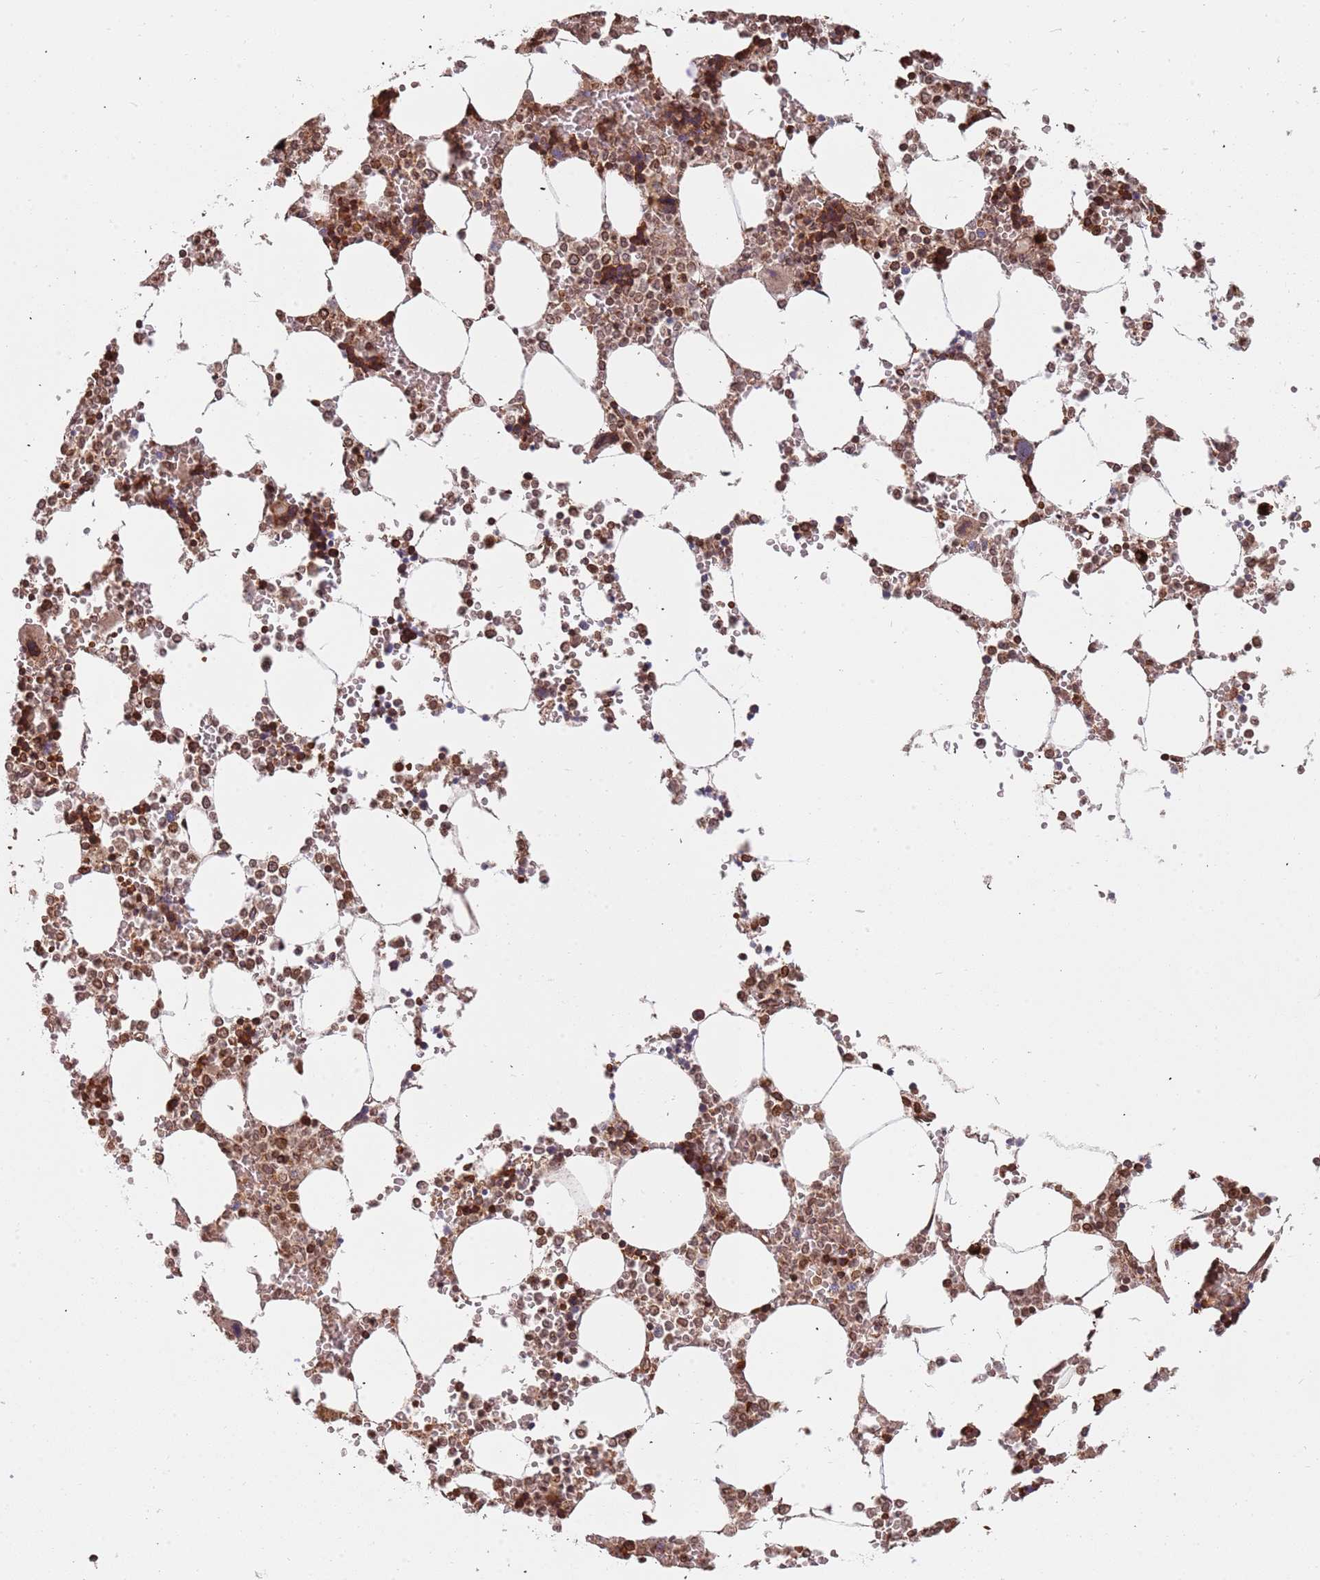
{"staining": {"intensity": "moderate", "quantity": ">75%", "location": "cytoplasmic/membranous"}, "tissue": "bone marrow", "cell_type": "Hematopoietic cells", "image_type": "normal", "snomed": [{"axis": "morphology", "description": "Normal tissue, NOS"}, {"axis": "topography", "description": "Bone marrow"}], "caption": "Bone marrow stained with DAB IHC exhibits medium levels of moderate cytoplasmic/membranous staining in approximately >75% of hematopoietic cells.", "gene": "DCHS1", "patient": {"sex": "male", "age": 64}}